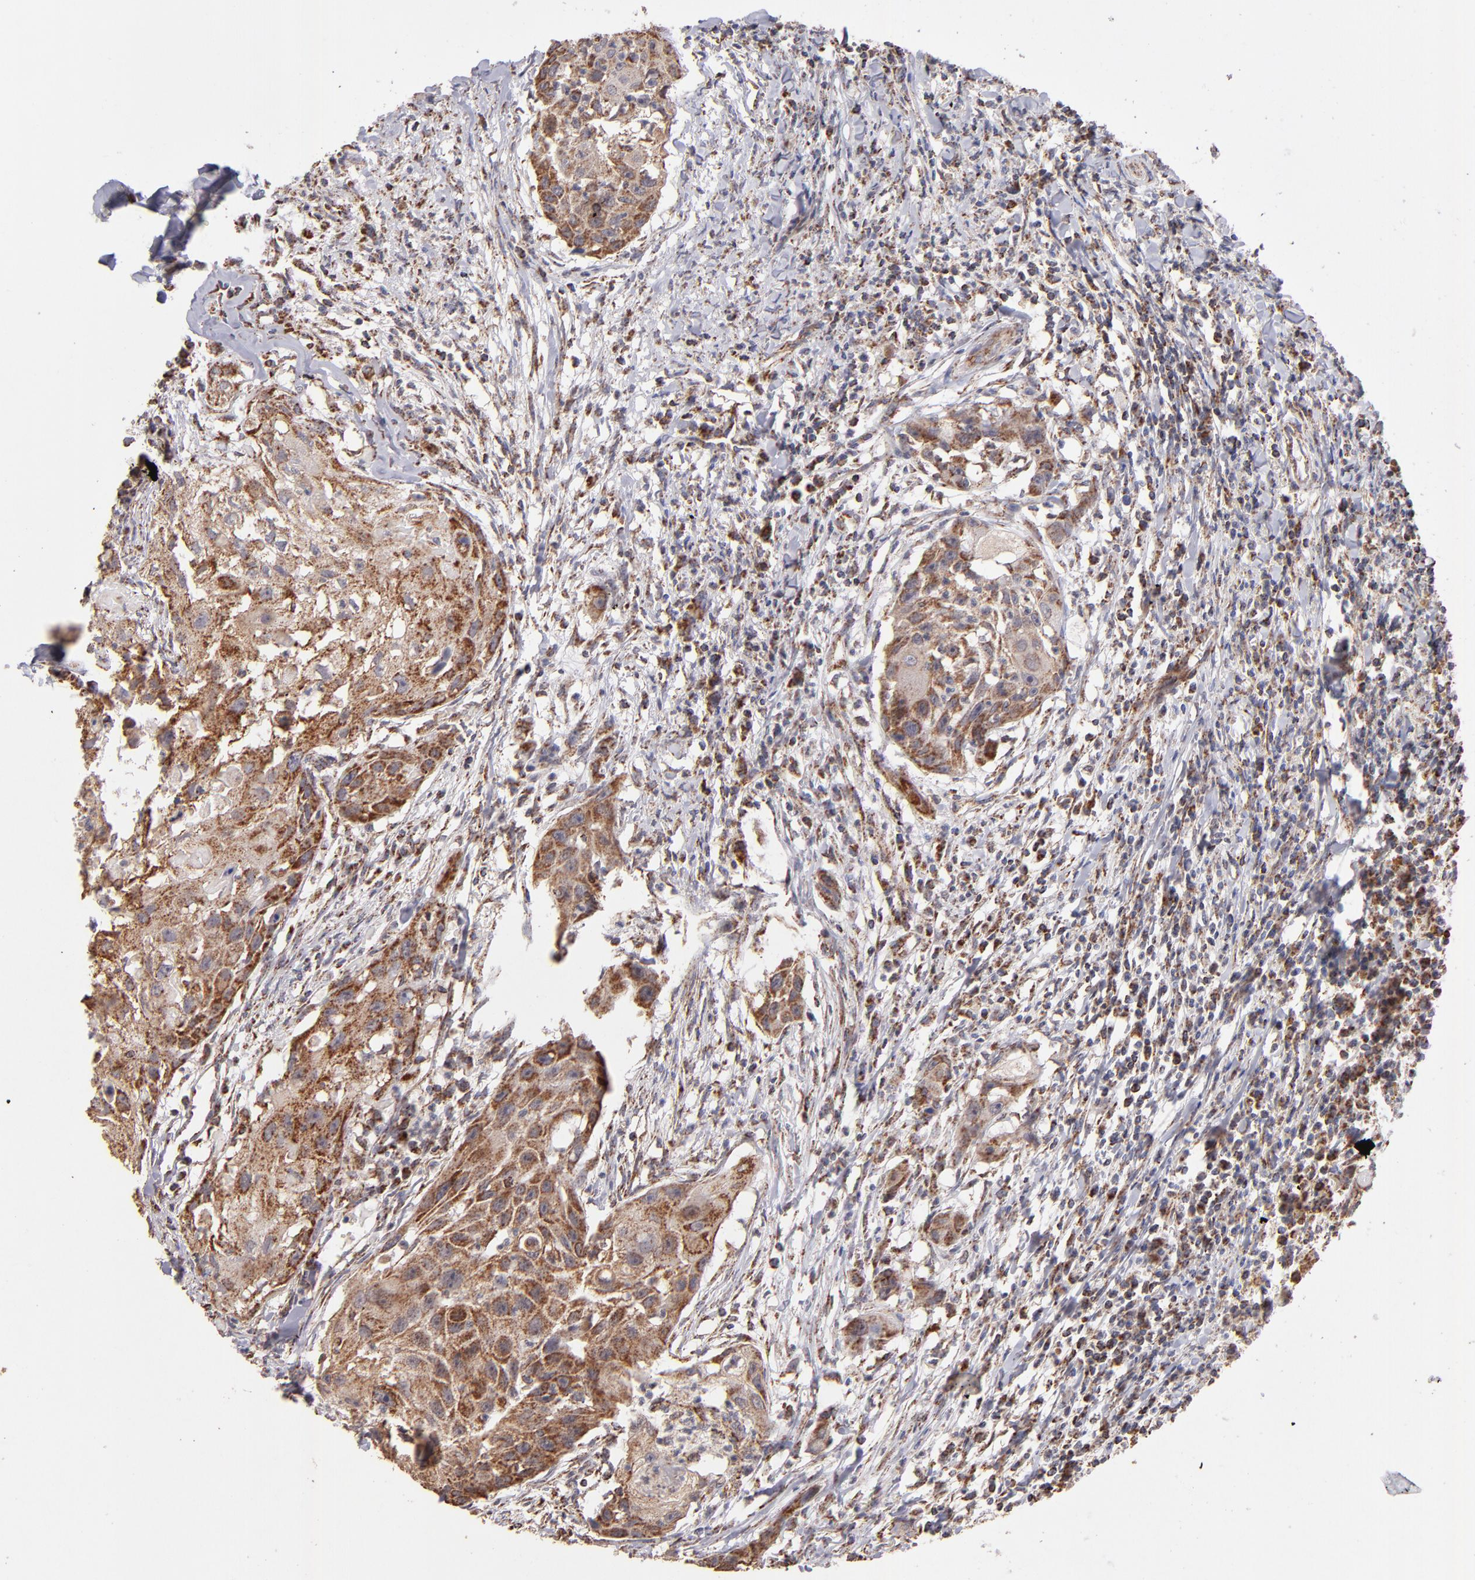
{"staining": {"intensity": "moderate", "quantity": ">75%", "location": "cytoplasmic/membranous"}, "tissue": "head and neck cancer", "cell_type": "Tumor cells", "image_type": "cancer", "snomed": [{"axis": "morphology", "description": "Squamous cell carcinoma, NOS"}, {"axis": "topography", "description": "Head-Neck"}], "caption": "High-magnification brightfield microscopy of head and neck cancer (squamous cell carcinoma) stained with DAB (3,3'-diaminobenzidine) (brown) and counterstained with hematoxylin (blue). tumor cells exhibit moderate cytoplasmic/membranous positivity is seen in about>75% of cells.", "gene": "DLST", "patient": {"sex": "male", "age": 64}}